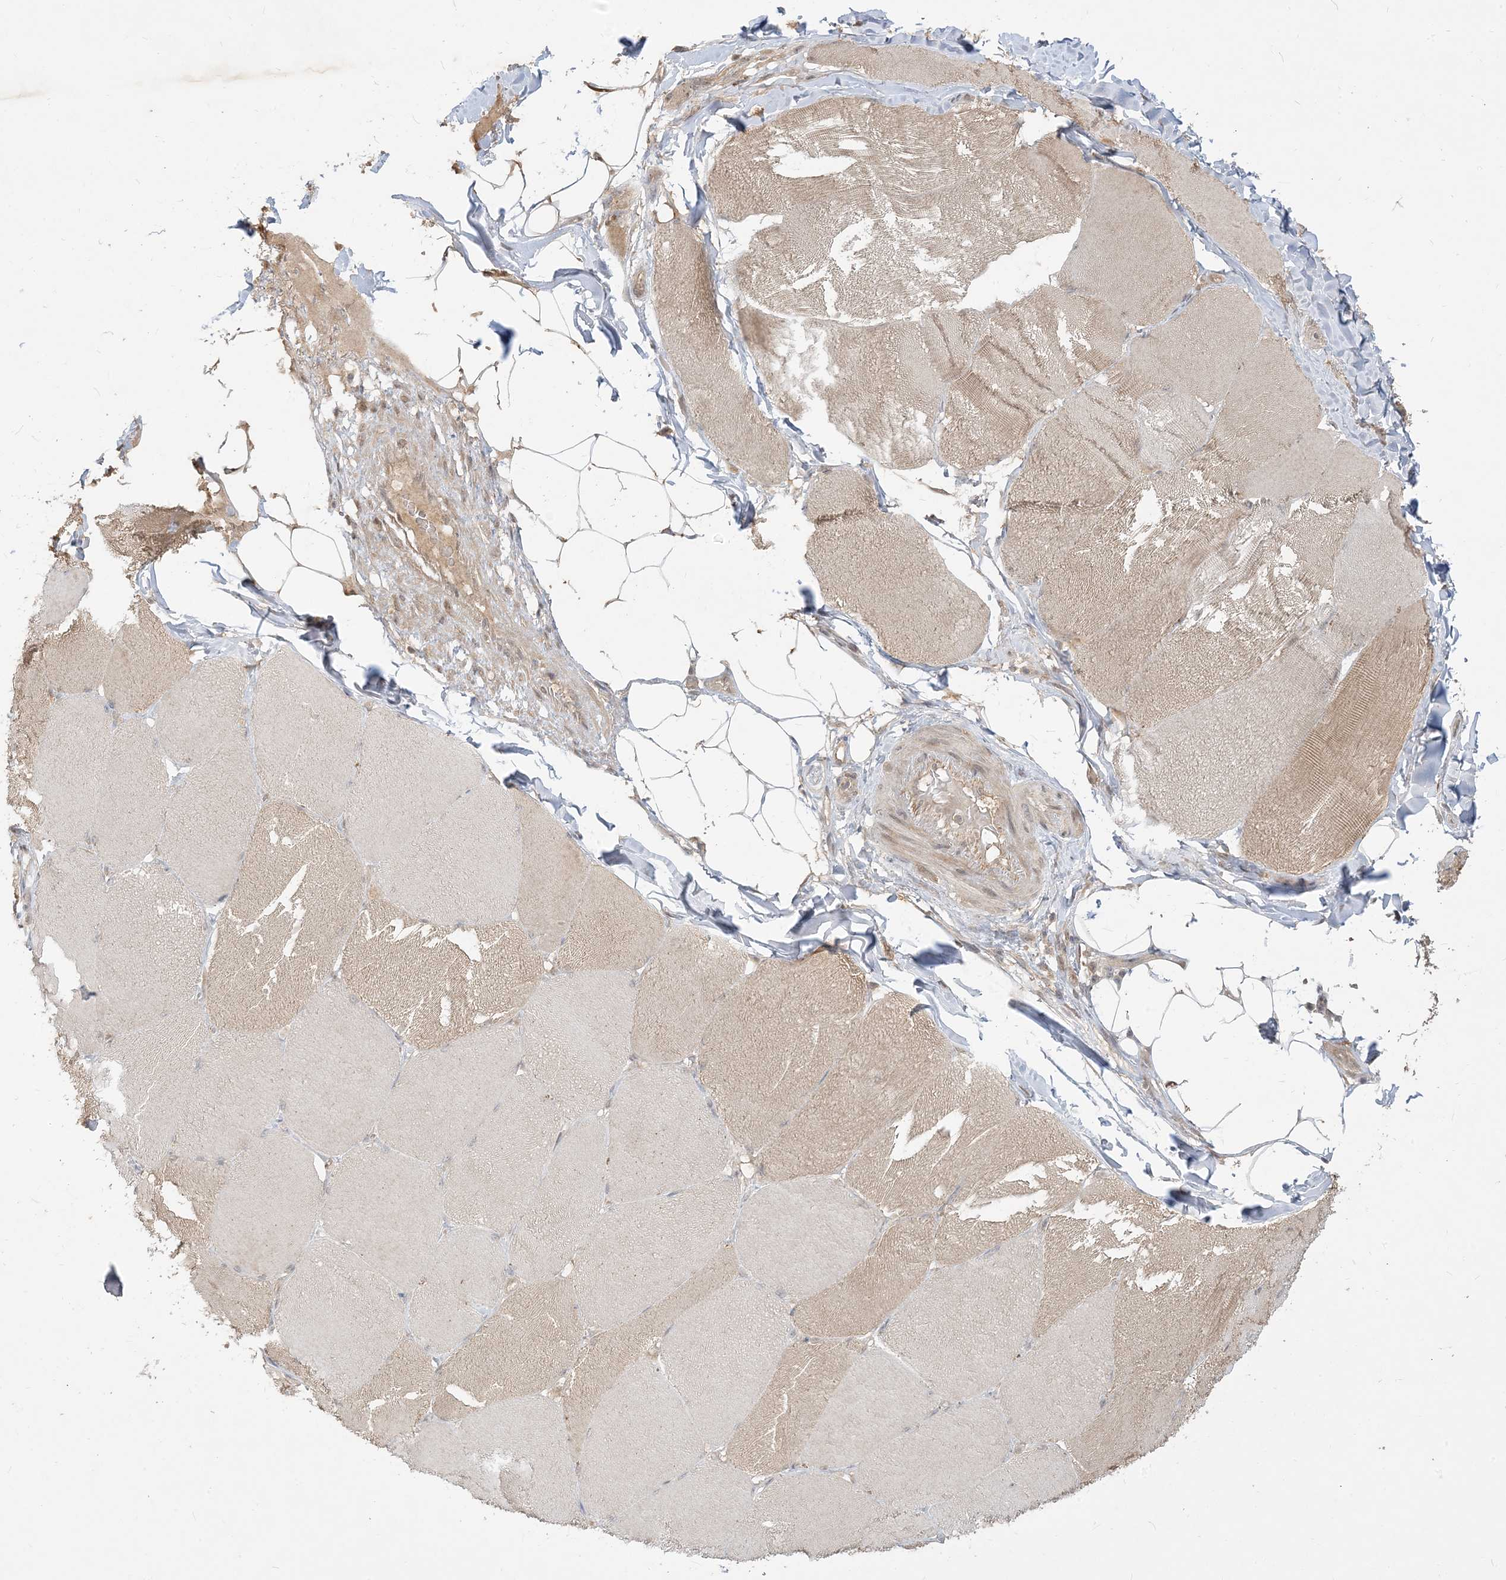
{"staining": {"intensity": "weak", "quantity": "25%-75%", "location": "cytoplasmic/membranous"}, "tissue": "skeletal muscle", "cell_type": "Myocytes", "image_type": "normal", "snomed": [{"axis": "morphology", "description": "Normal tissue, NOS"}, {"axis": "topography", "description": "Skin"}, {"axis": "topography", "description": "Skeletal muscle"}], "caption": "Protein expression analysis of normal skeletal muscle exhibits weak cytoplasmic/membranous positivity in approximately 25%-75% of myocytes.", "gene": "TBCC", "patient": {"sex": "male", "age": 83}}